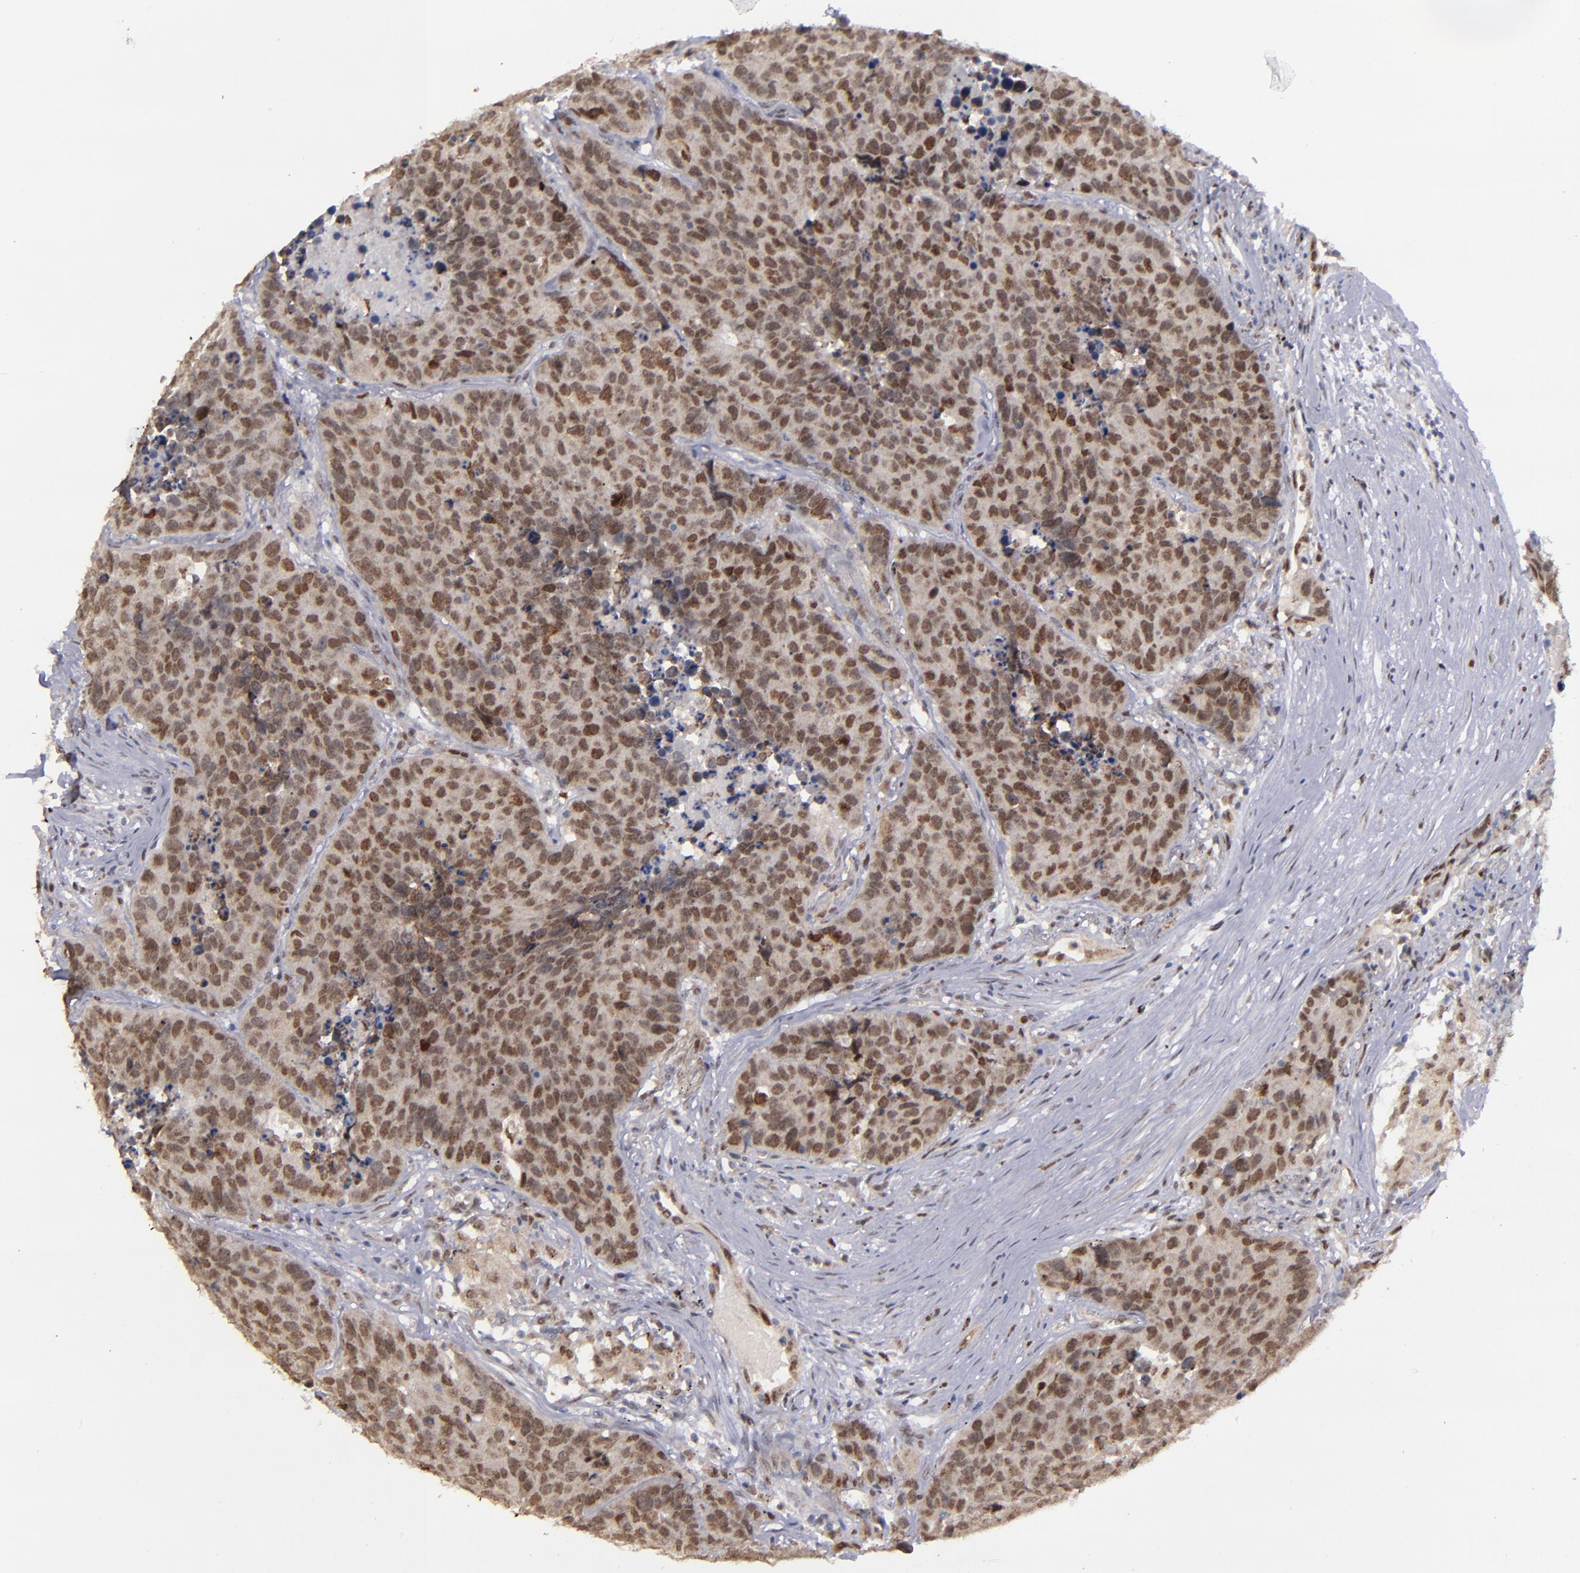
{"staining": {"intensity": "moderate", "quantity": ">75%", "location": "nuclear"}, "tissue": "carcinoid", "cell_type": "Tumor cells", "image_type": "cancer", "snomed": [{"axis": "morphology", "description": "Carcinoid, malignant, NOS"}, {"axis": "topography", "description": "Lung"}], "caption": "Immunohistochemical staining of malignant carcinoid shows medium levels of moderate nuclear protein staining in approximately >75% of tumor cells. The staining was performed using DAB (3,3'-diaminobenzidine) to visualize the protein expression in brown, while the nuclei were stained in blue with hematoxylin (Magnification: 20x).", "gene": "RREB1", "patient": {"sex": "male", "age": 60}}